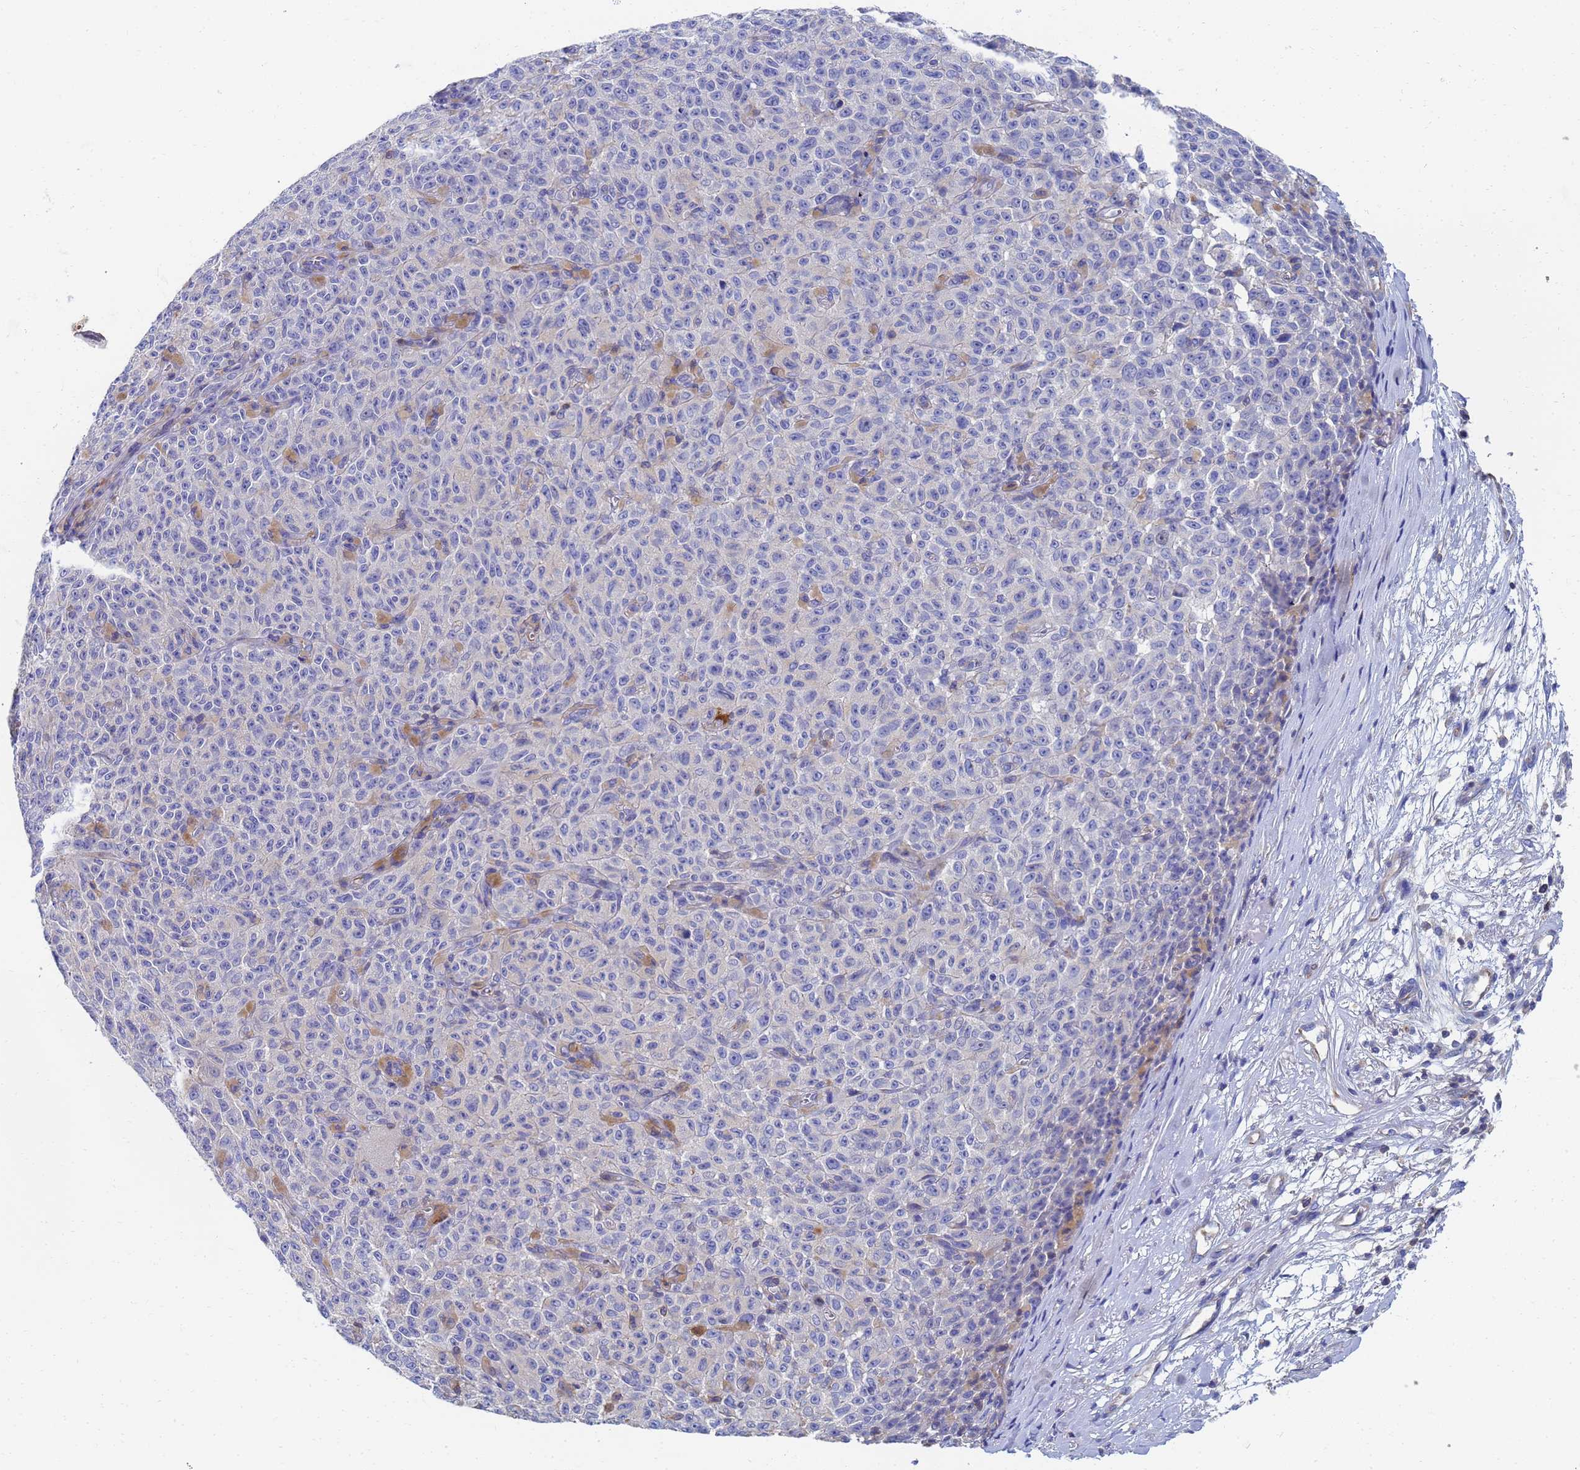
{"staining": {"intensity": "negative", "quantity": "none", "location": "none"}, "tissue": "melanoma", "cell_type": "Tumor cells", "image_type": "cancer", "snomed": [{"axis": "morphology", "description": "Malignant melanoma, NOS"}, {"axis": "topography", "description": "Skin"}], "caption": "Tumor cells are negative for protein expression in human malignant melanoma.", "gene": "GCHFR", "patient": {"sex": "female", "age": 82}}